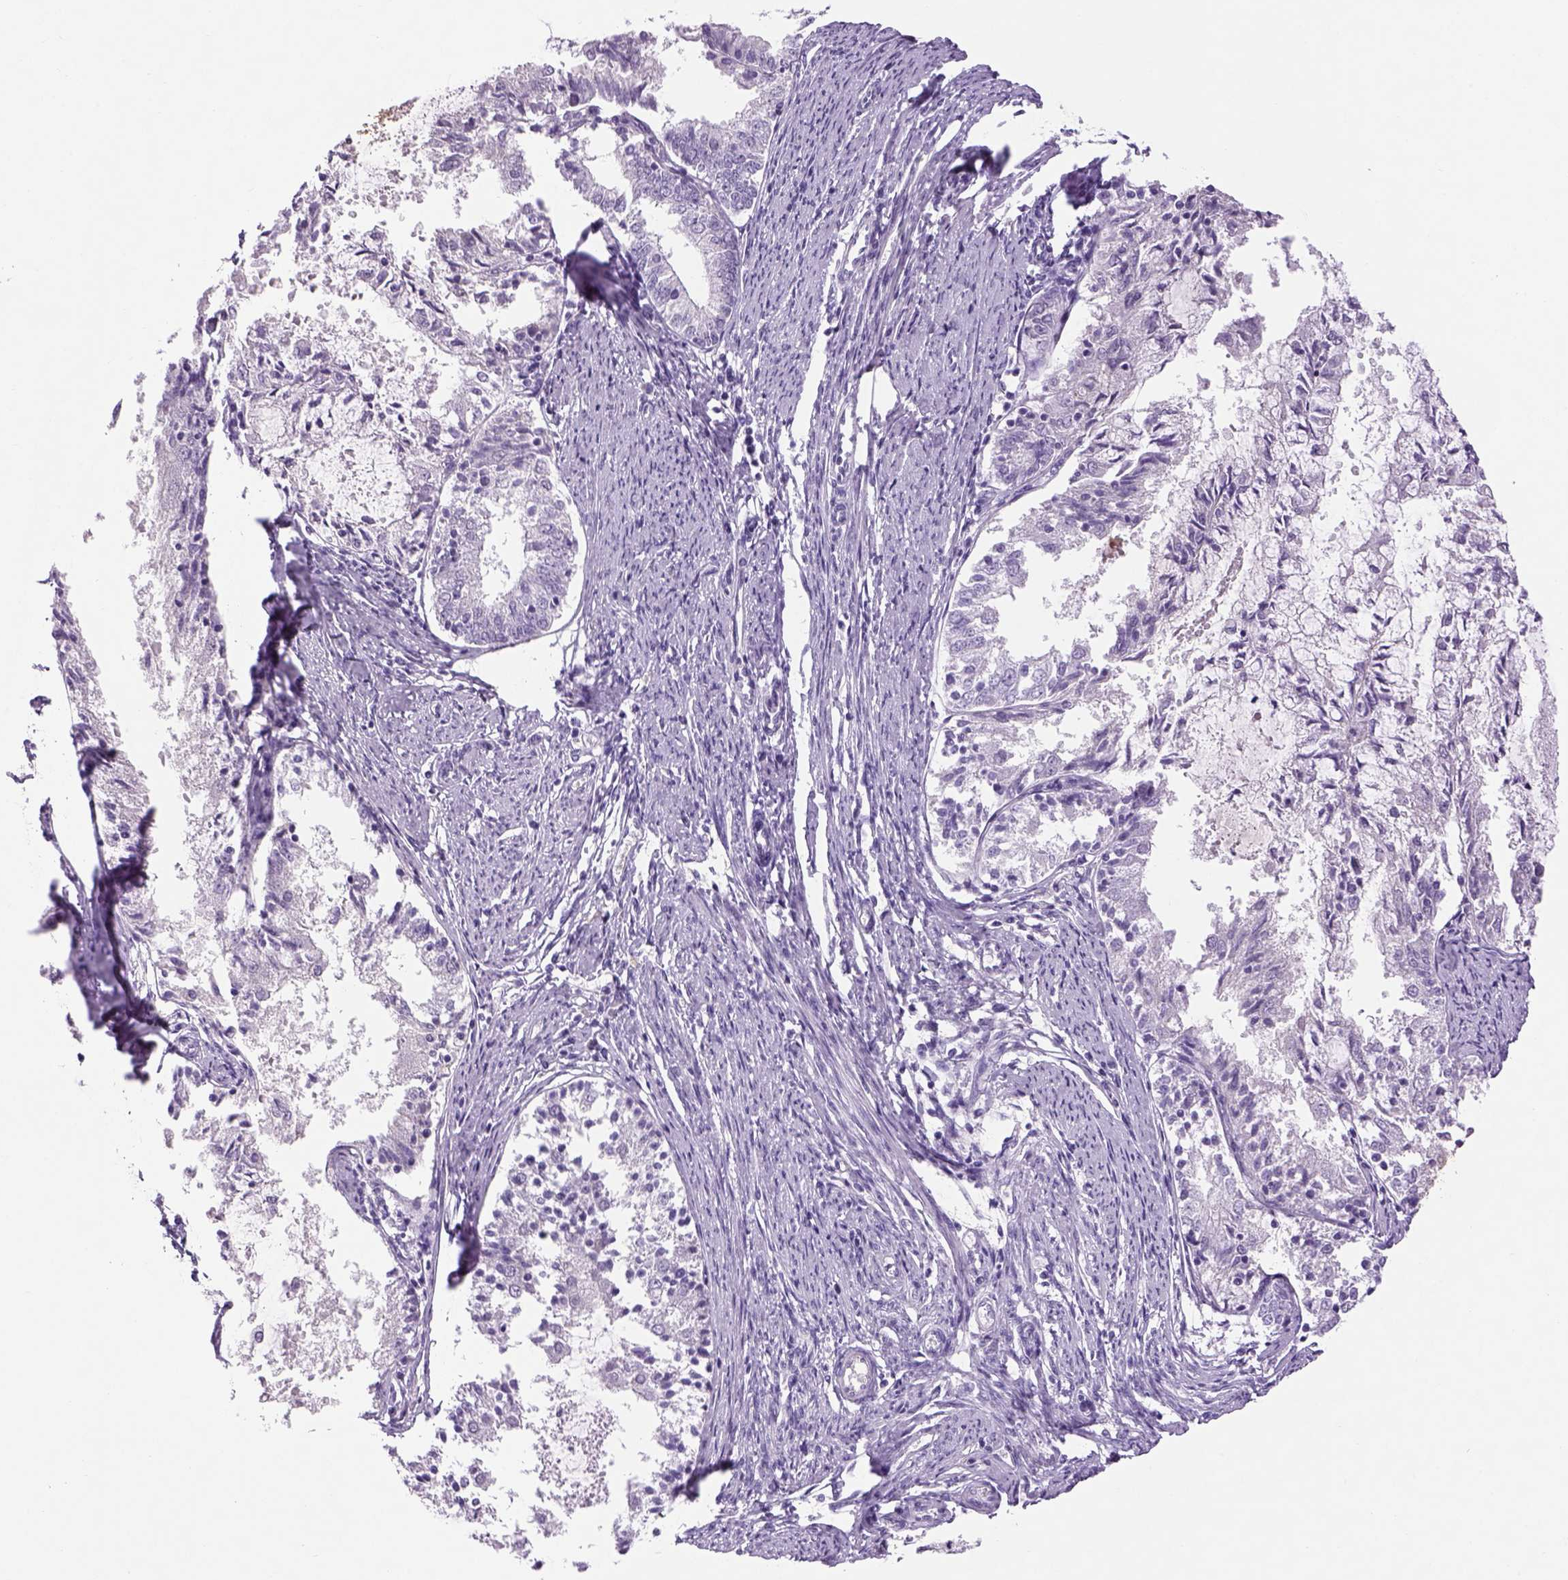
{"staining": {"intensity": "negative", "quantity": "none", "location": "none"}, "tissue": "endometrial cancer", "cell_type": "Tumor cells", "image_type": "cancer", "snomed": [{"axis": "morphology", "description": "Adenocarcinoma, NOS"}, {"axis": "topography", "description": "Endometrium"}], "caption": "Image shows no protein staining in tumor cells of endometrial cancer (adenocarcinoma) tissue. The staining is performed using DAB brown chromogen with nuclei counter-stained in using hematoxylin.", "gene": "DBH", "patient": {"sex": "female", "age": 57}}